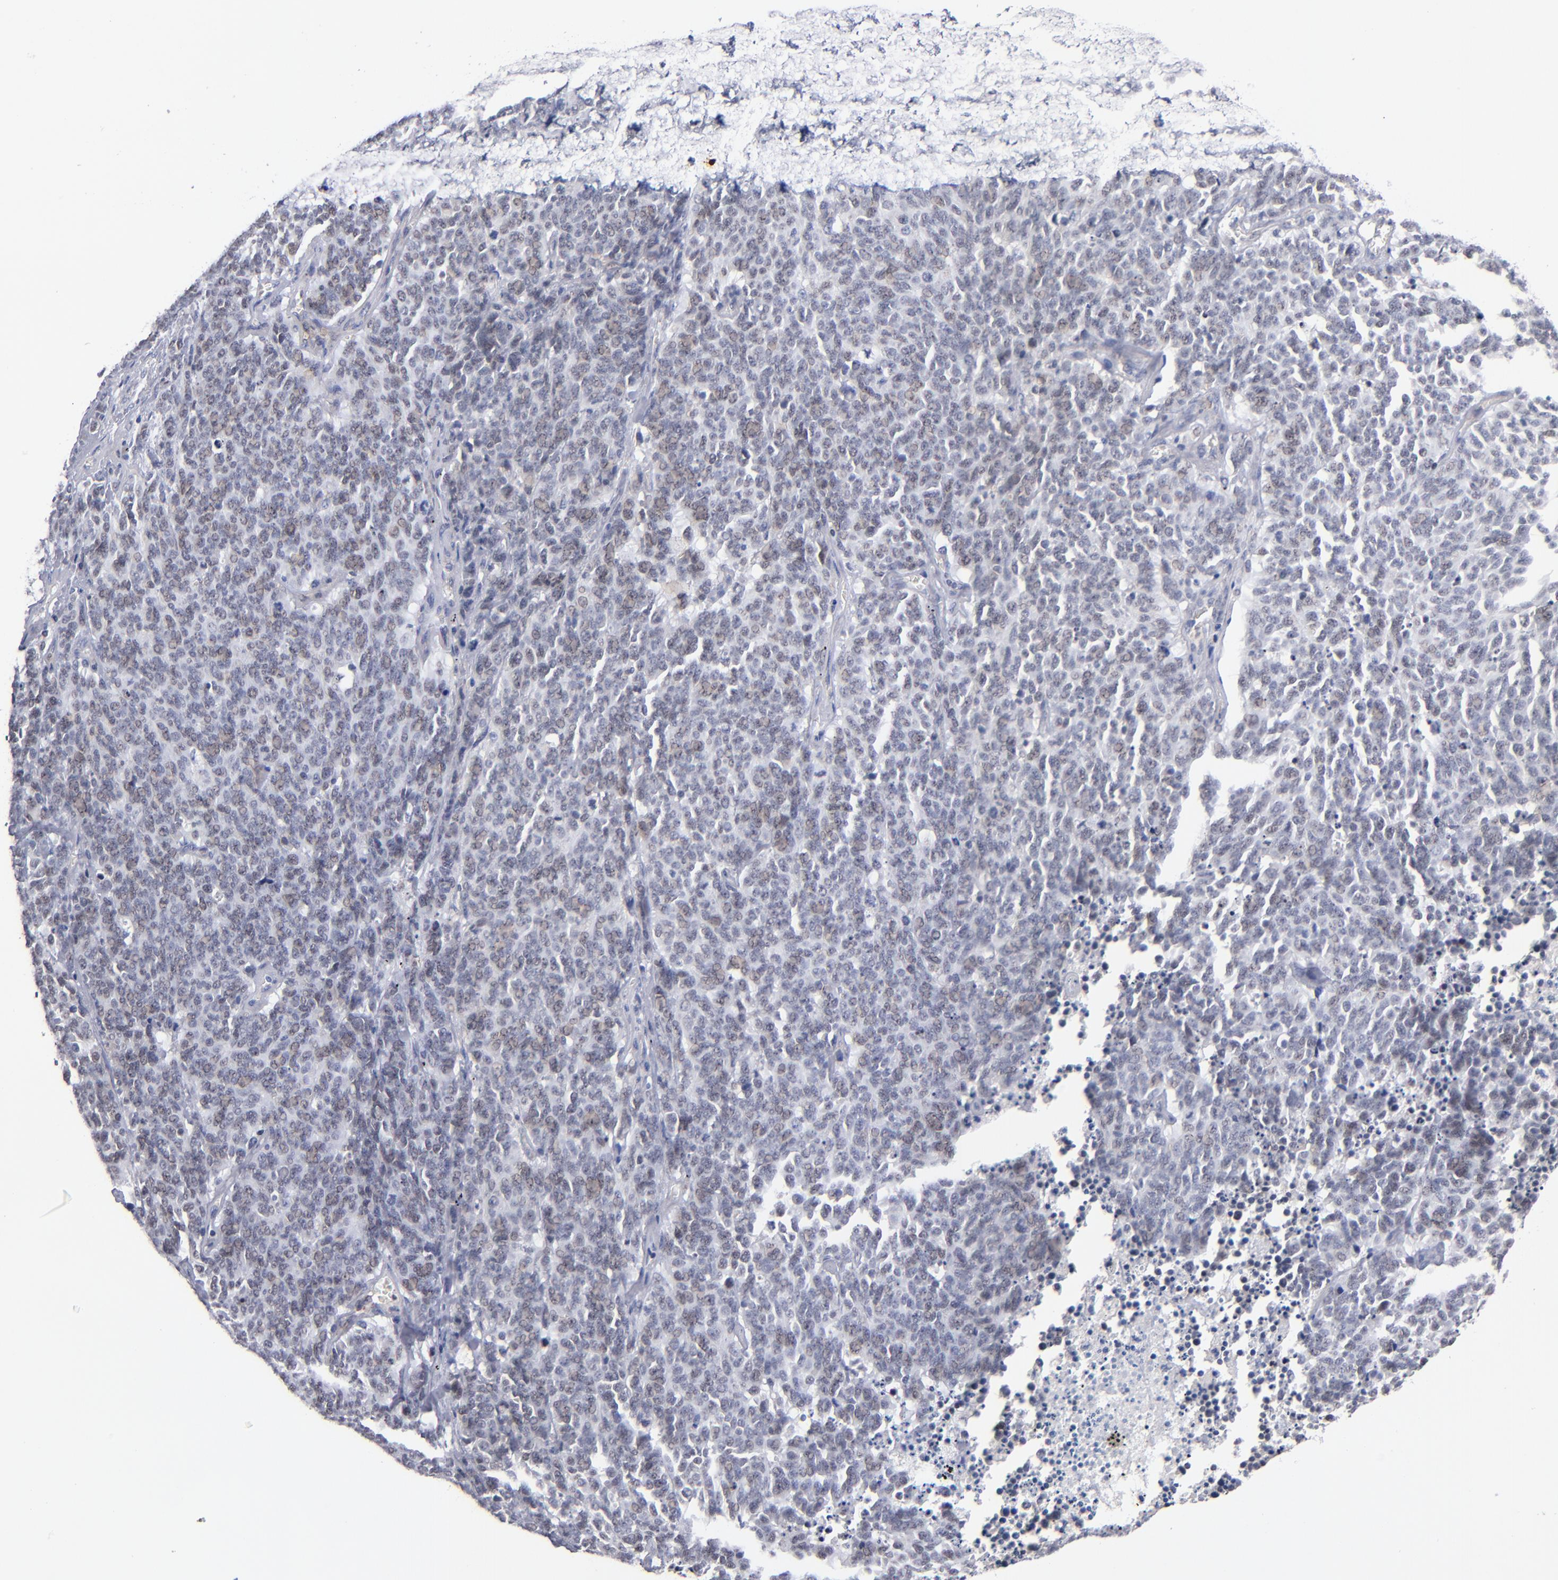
{"staining": {"intensity": "weak", "quantity": "25%-75%", "location": "nuclear"}, "tissue": "lung cancer", "cell_type": "Tumor cells", "image_type": "cancer", "snomed": [{"axis": "morphology", "description": "Neoplasm, malignant, NOS"}, {"axis": "topography", "description": "Lung"}], "caption": "Immunohistochemistry staining of malignant neoplasm (lung), which reveals low levels of weak nuclear staining in approximately 25%-75% of tumor cells indicating weak nuclear protein positivity. The staining was performed using DAB (3,3'-diaminobenzidine) (brown) for protein detection and nuclei were counterstained in hematoxylin (blue).", "gene": "ODF2", "patient": {"sex": "female", "age": 58}}